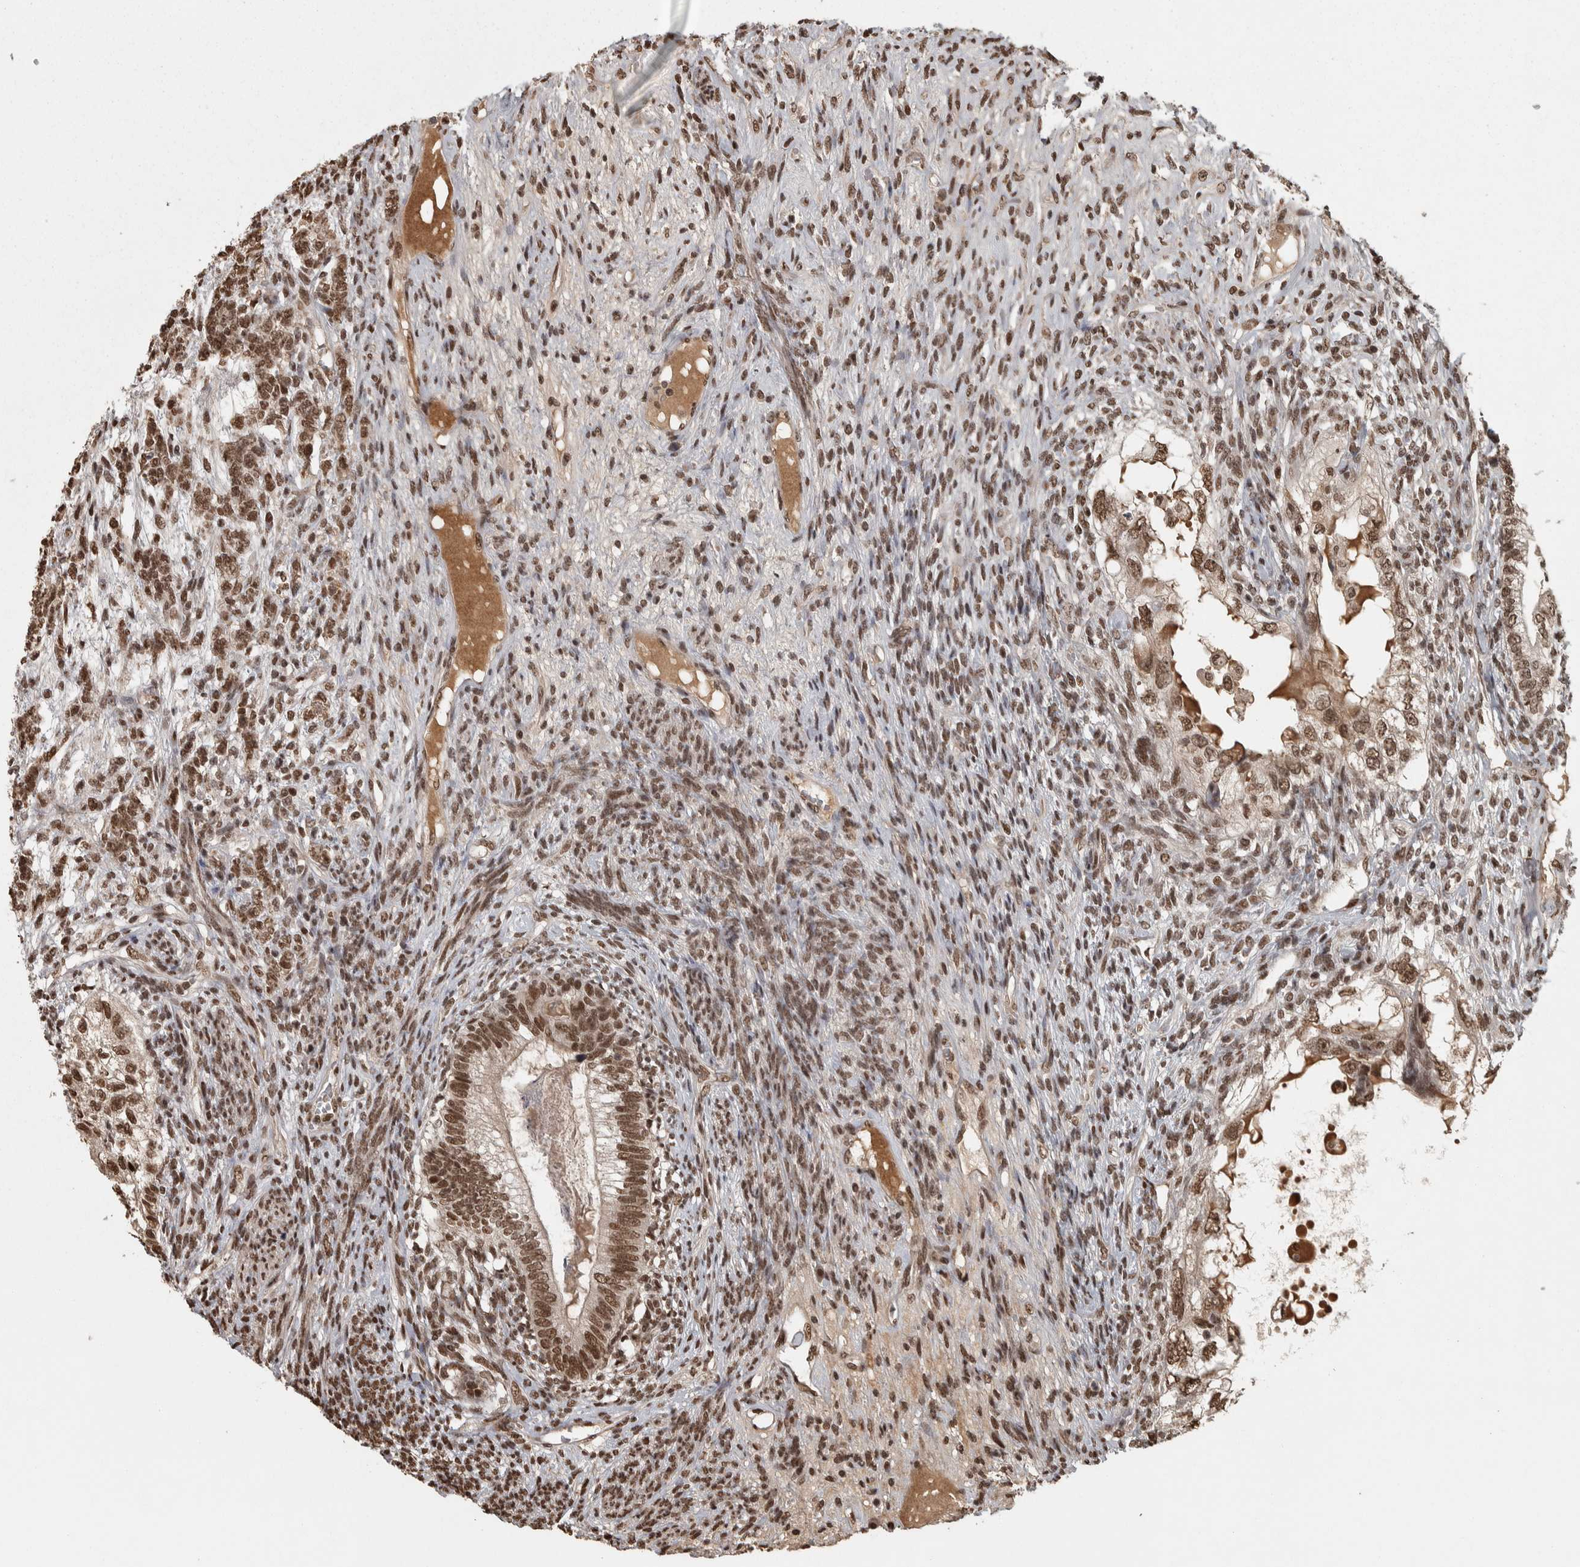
{"staining": {"intensity": "strong", "quantity": "25%-75%", "location": "nuclear"}, "tissue": "testis cancer", "cell_type": "Tumor cells", "image_type": "cancer", "snomed": [{"axis": "morphology", "description": "Seminoma, NOS"}, {"axis": "topography", "description": "Testis"}], "caption": "Immunohistochemistry histopathology image of testis cancer (seminoma) stained for a protein (brown), which reveals high levels of strong nuclear staining in about 25%-75% of tumor cells.", "gene": "ZFHX4", "patient": {"sex": "male", "age": 28}}